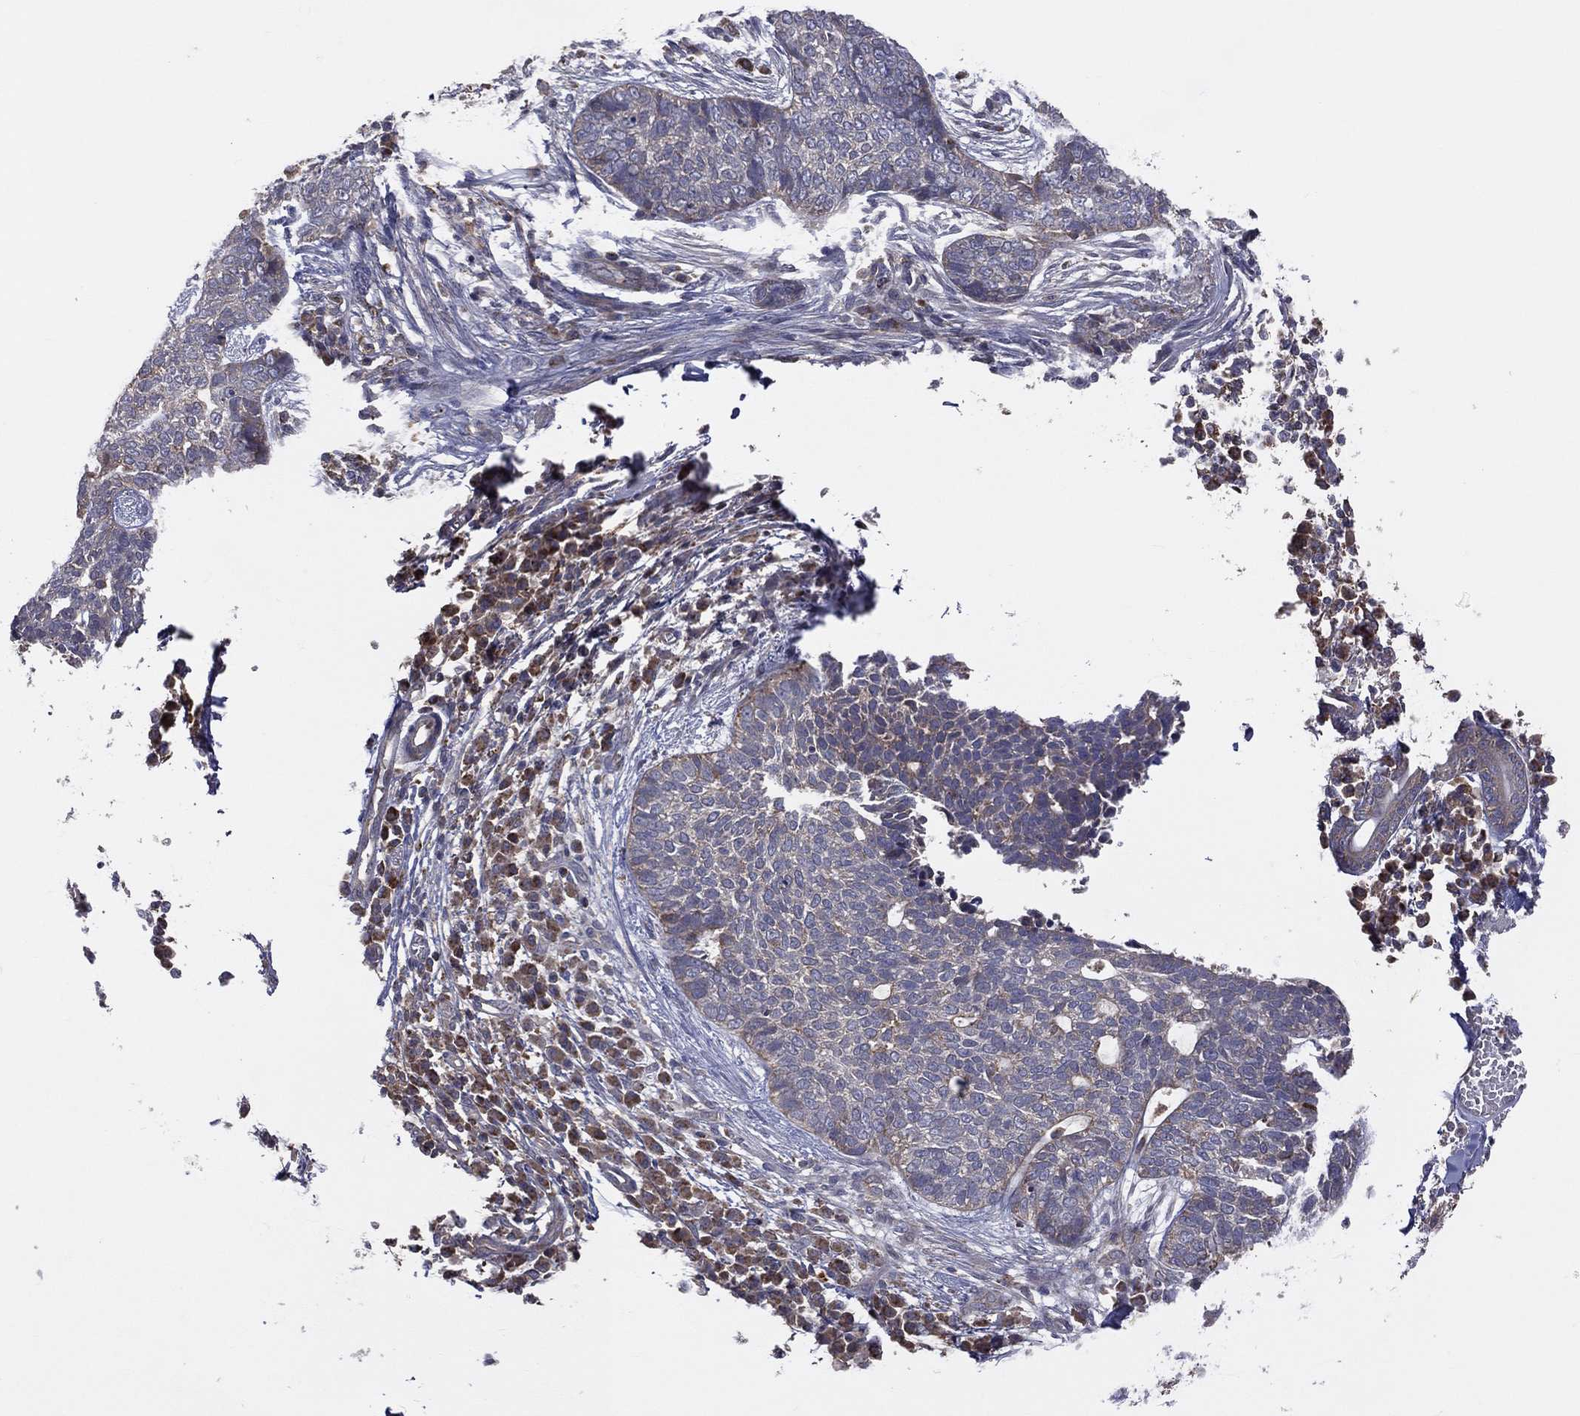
{"staining": {"intensity": "weak", "quantity": "<25%", "location": "cytoplasmic/membranous"}, "tissue": "skin cancer", "cell_type": "Tumor cells", "image_type": "cancer", "snomed": [{"axis": "morphology", "description": "Basal cell carcinoma"}, {"axis": "topography", "description": "Skin"}], "caption": "Tumor cells show no significant protein positivity in skin cancer (basal cell carcinoma).", "gene": "STARD3", "patient": {"sex": "female", "age": 69}}